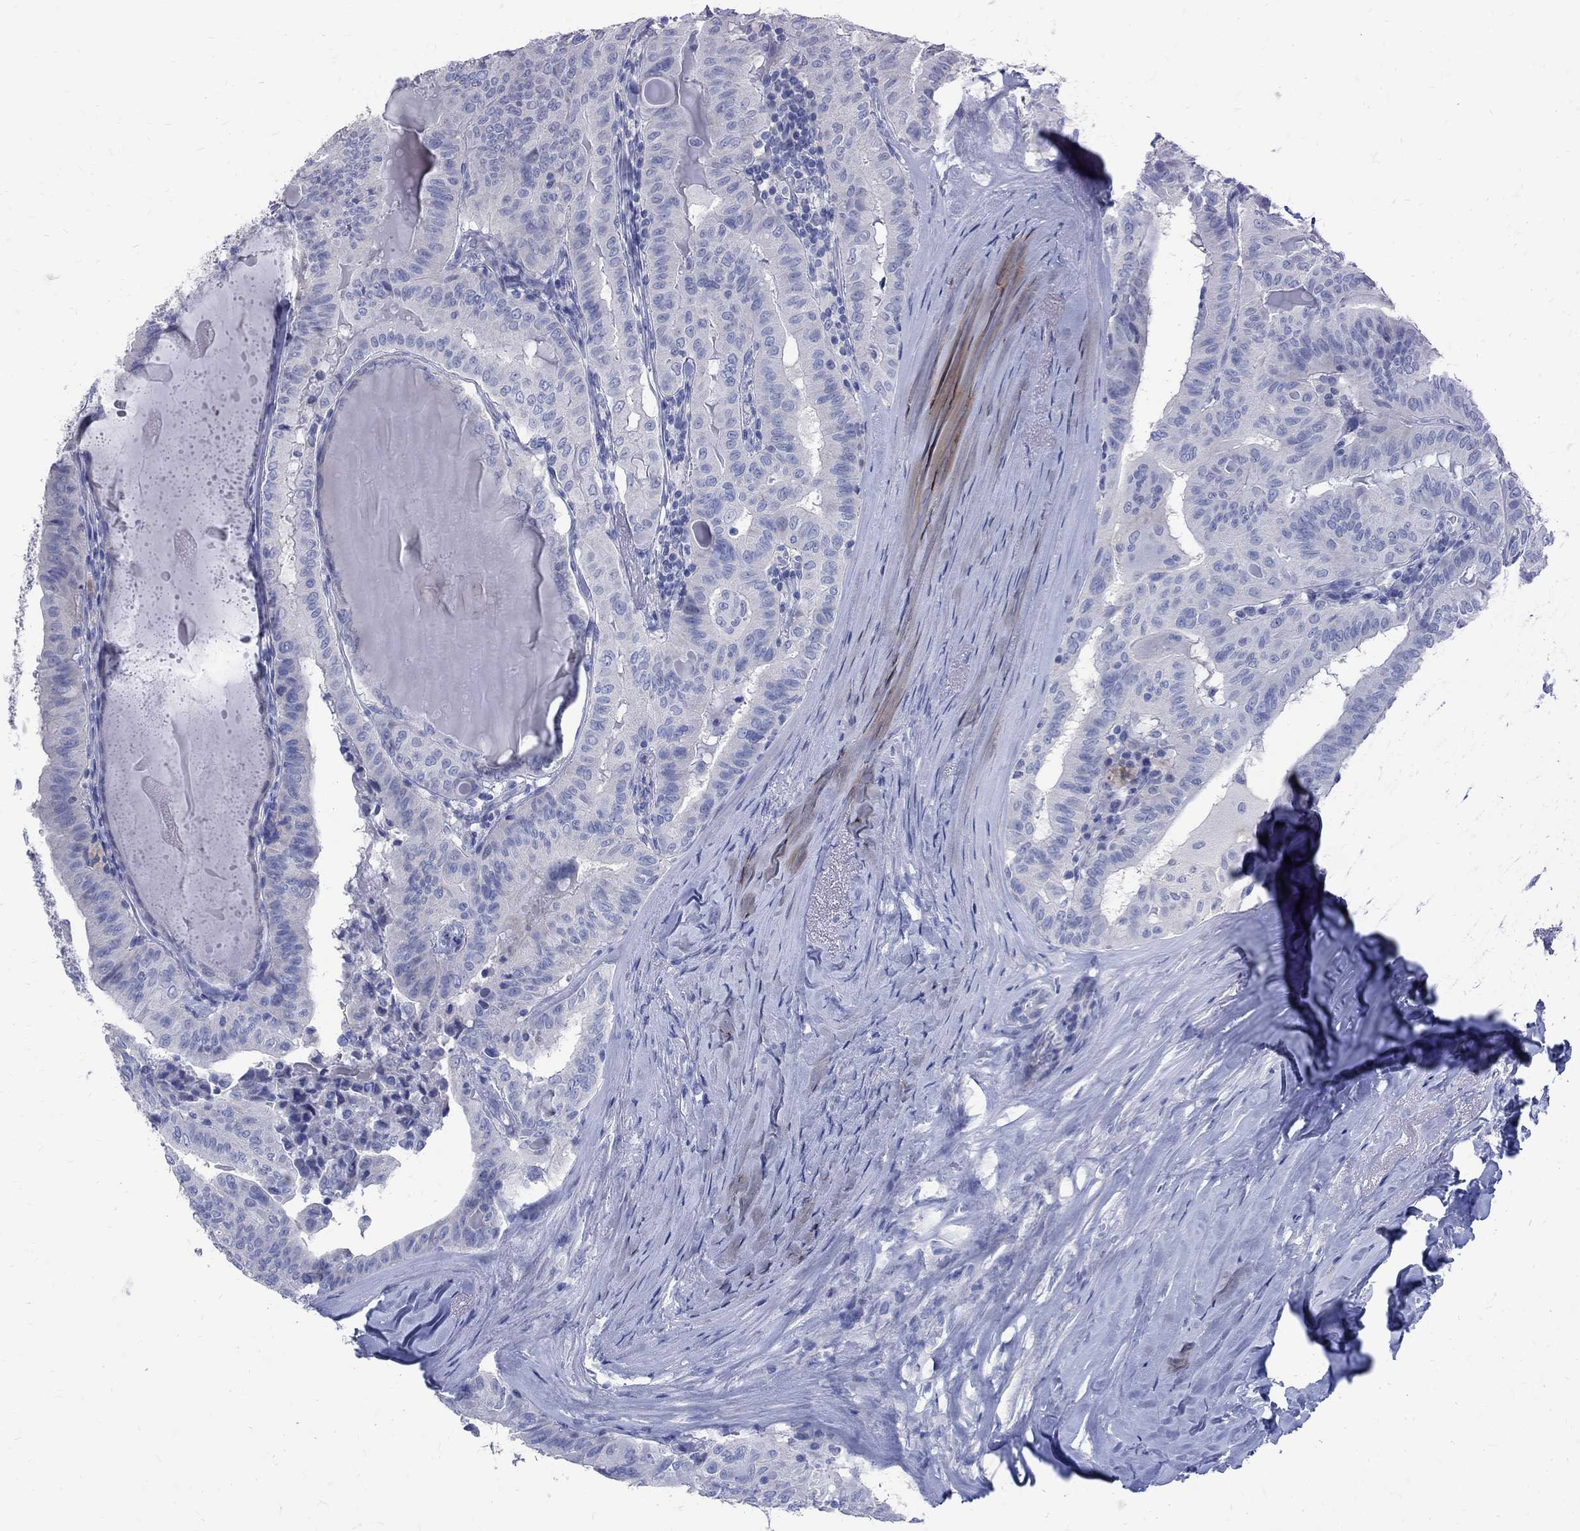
{"staining": {"intensity": "negative", "quantity": "none", "location": "none"}, "tissue": "thyroid cancer", "cell_type": "Tumor cells", "image_type": "cancer", "snomed": [{"axis": "morphology", "description": "Papillary adenocarcinoma, NOS"}, {"axis": "topography", "description": "Thyroid gland"}], "caption": "A high-resolution micrograph shows immunohistochemistry staining of thyroid cancer (papillary adenocarcinoma), which exhibits no significant expression in tumor cells.", "gene": "MAGEB6", "patient": {"sex": "female", "age": 68}}